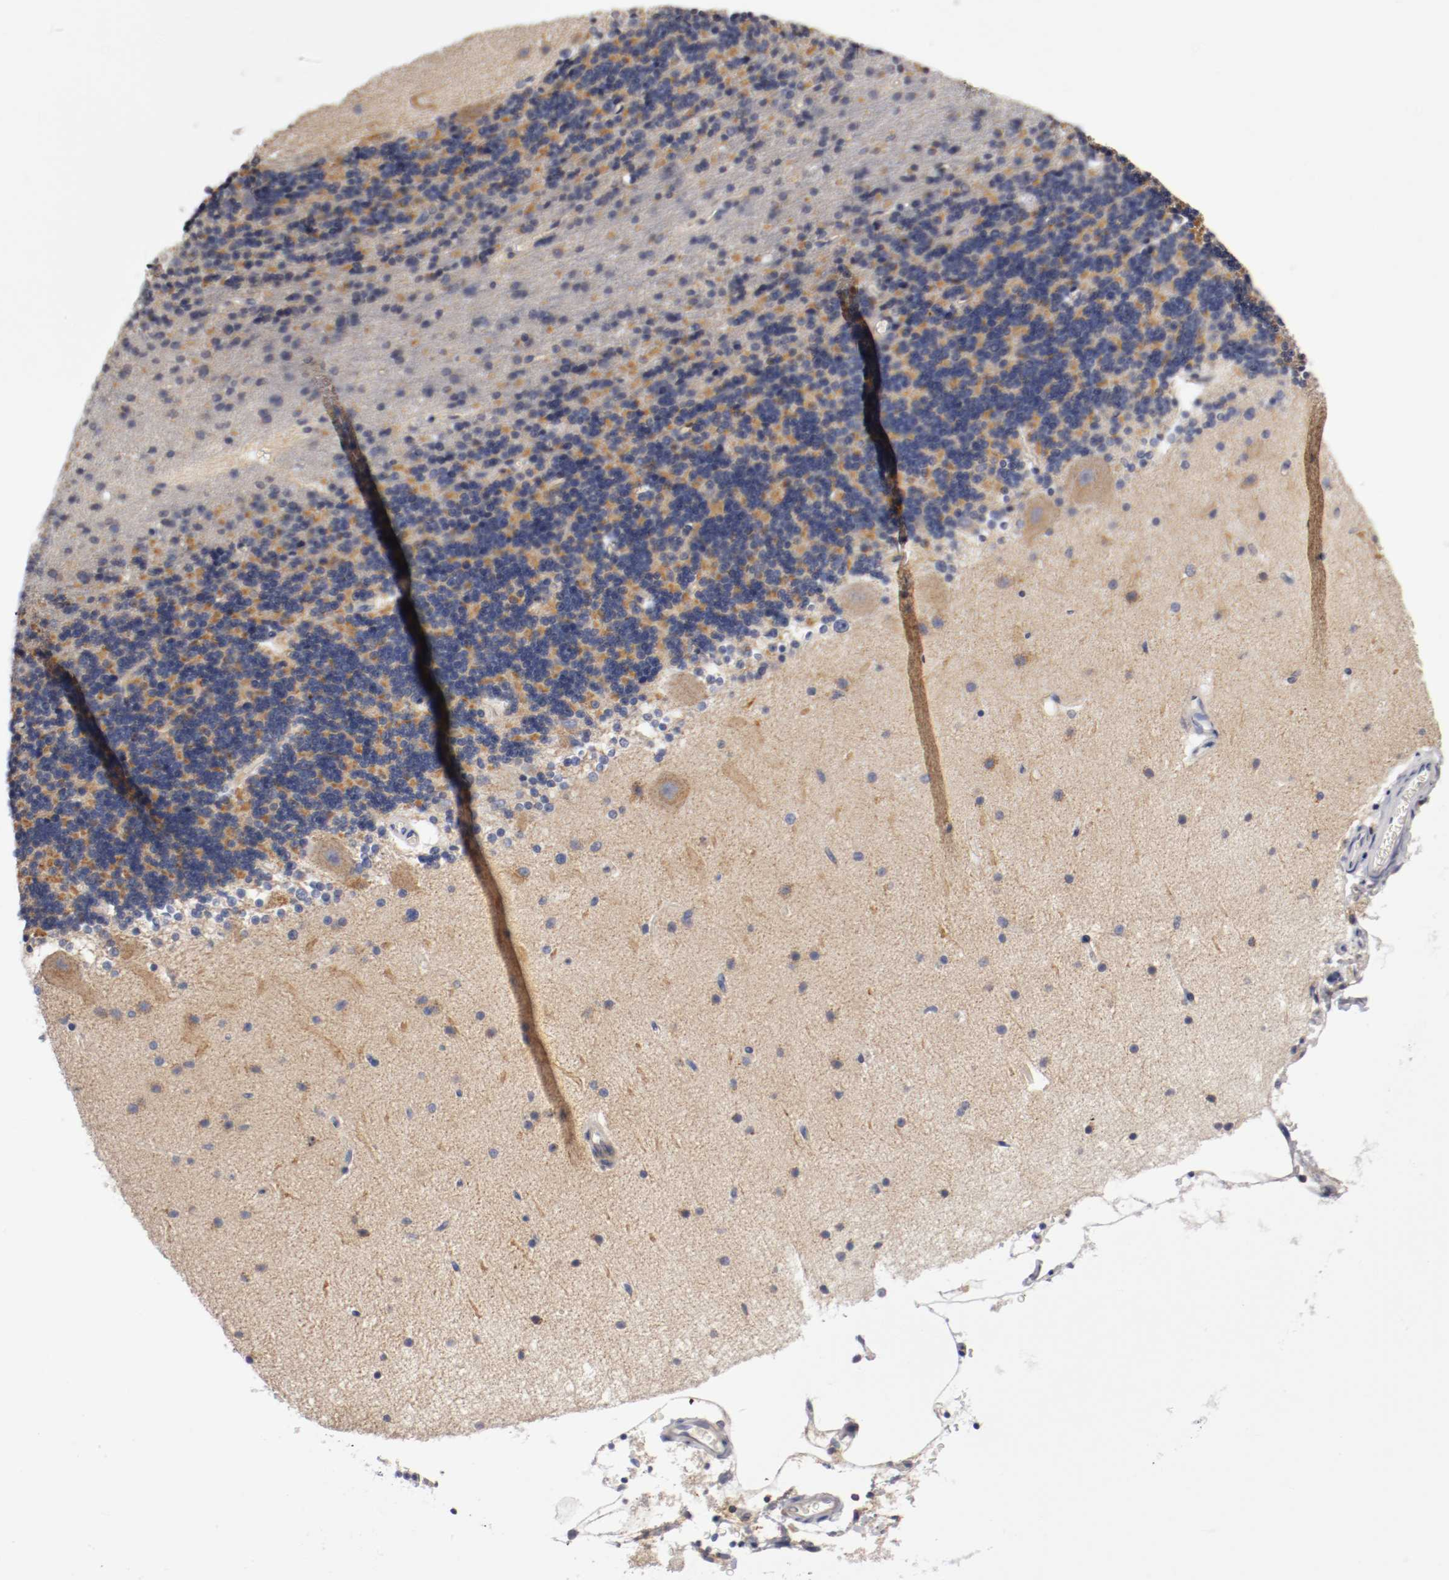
{"staining": {"intensity": "weak", "quantity": ">75%", "location": "cytoplasmic/membranous"}, "tissue": "cerebellum", "cell_type": "Cells in granular layer", "image_type": "normal", "snomed": [{"axis": "morphology", "description": "Normal tissue, NOS"}, {"axis": "topography", "description": "Cerebellum"}], "caption": "IHC of unremarkable human cerebellum displays low levels of weak cytoplasmic/membranous staining in about >75% of cells in granular layer. The staining was performed using DAB (3,3'-diaminobenzidine) to visualize the protein expression in brown, while the nuclei were stained in blue with hematoxylin (Magnification: 20x).", "gene": "PCSK6", "patient": {"sex": "female", "age": 54}}